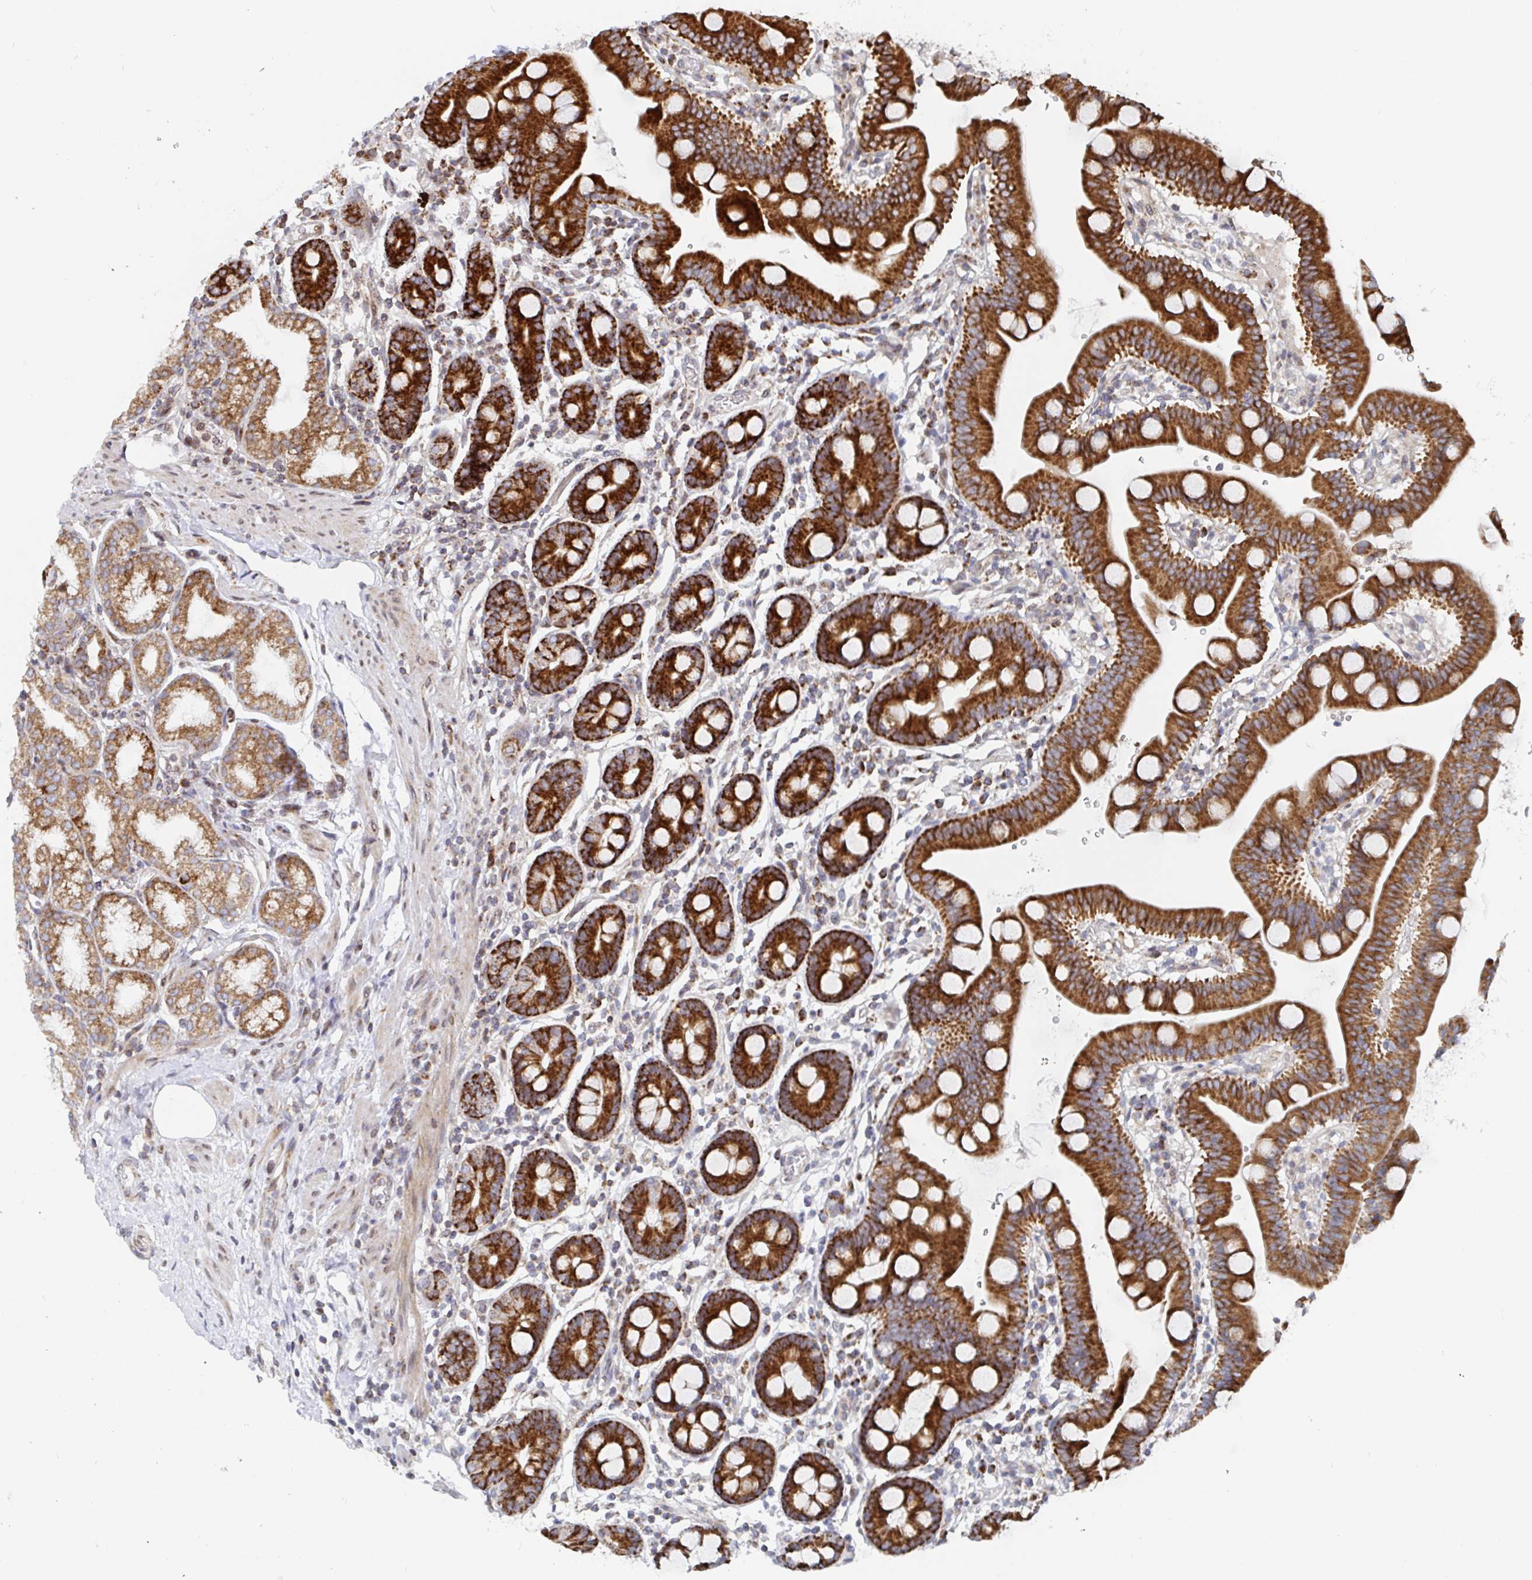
{"staining": {"intensity": "strong", "quantity": ">75%", "location": "cytoplasmic/membranous"}, "tissue": "duodenum", "cell_type": "Glandular cells", "image_type": "normal", "snomed": [{"axis": "morphology", "description": "Normal tissue, NOS"}, {"axis": "topography", "description": "Duodenum"}], "caption": "Immunohistochemistry (IHC) of normal duodenum demonstrates high levels of strong cytoplasmic/membranous staining in about >75% of glandular cells.", "gene": "STARD8", "patient": {"sex": "male", "age": 59}}